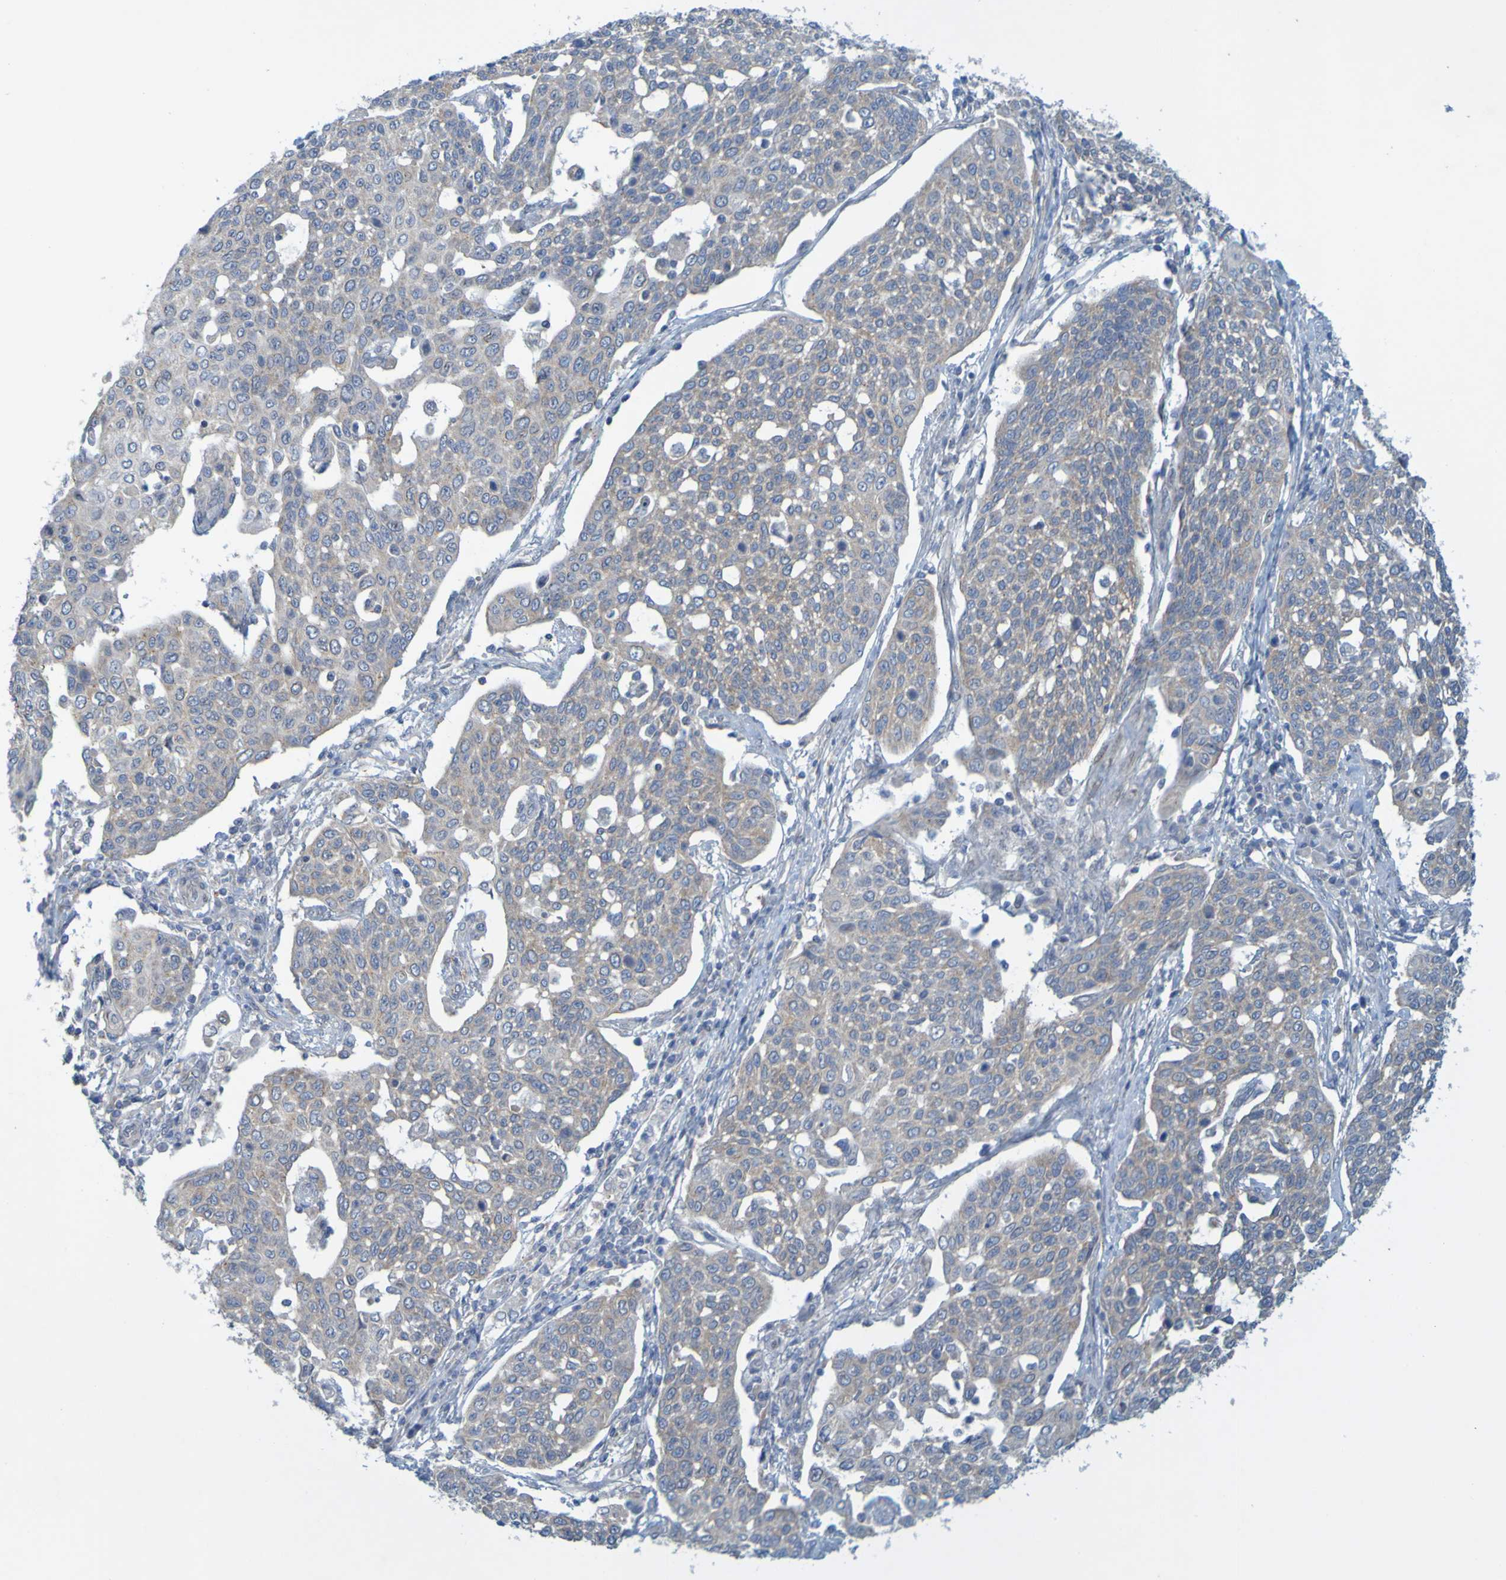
{"staining": {"intensity": "weak", "quantity": ">75%", "location": "cytoplasmic/membranous"}, "tissue": "cervical cancer", "cell_type": "Tumor cells", "image_type": "cancer", "snomed": [{"axis": "morphology", "description": "Squamous cell carcinoma, NOS"}, {"axis": "topography", "description": "Cervix"}], "caption": "About >75% of tumor cells in human cervical squamous cell carcinoma demonstrate weak cytoplasmic/membranous protein positivity as visualized by brown immunohistochemical staining.", "gene": "MAG", "patient": {"sex": "female", "age": 34}}